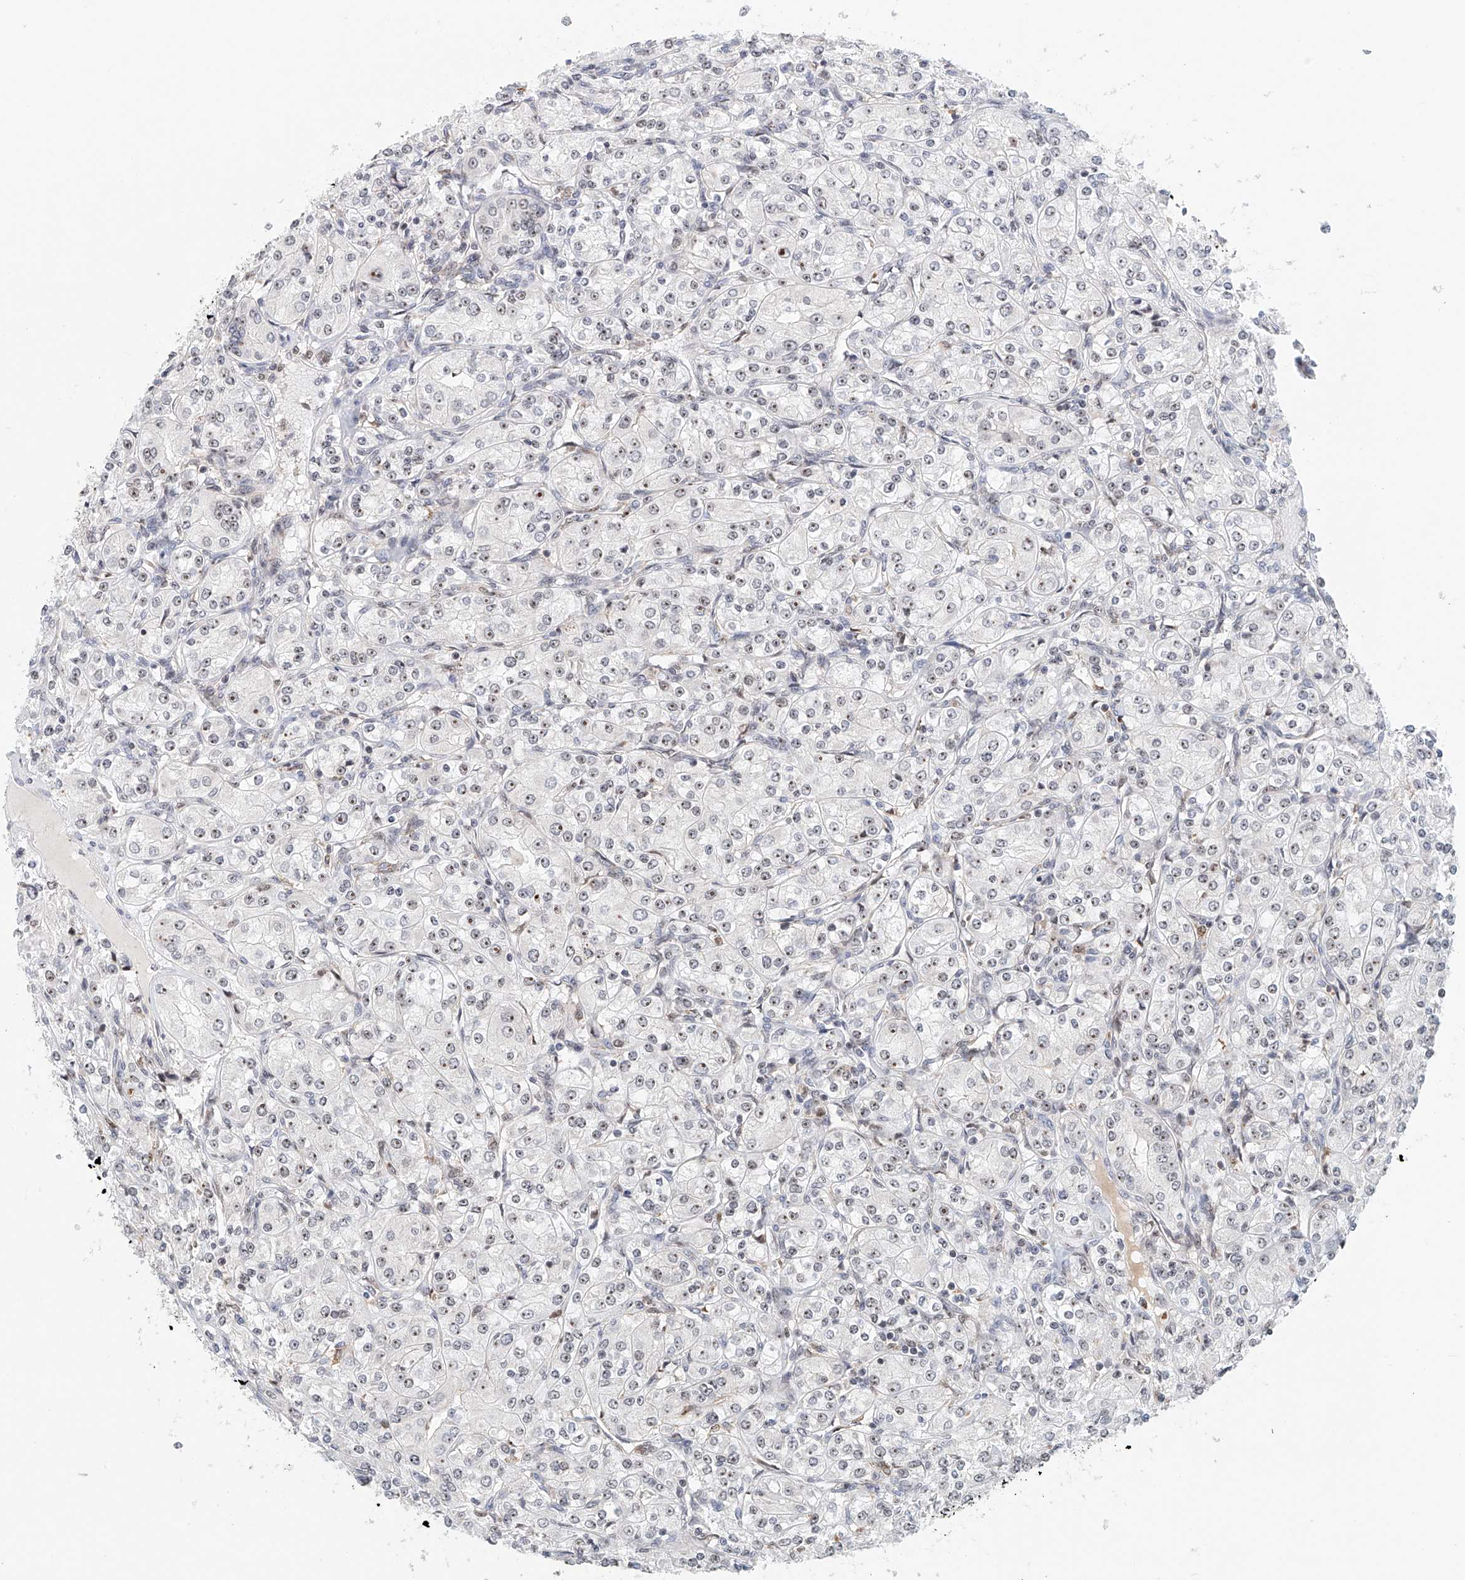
{"staining": {"intensity": "weak", "quantity": "<25%", "location": "nuclear"}, "tissue": "renal cancer", "cell_type": "Tumor cells", "image_type": "cancer", "snomed": [{"axis": "morphology", "description": "Adenocarcinoma, NOS"}, {"axis": "topography", "description": "Kidney"}], "caption": "DAB (3,3'-diaminobenzidine) immunohistochemical staining of human renal cancer reveals no significant positivity in tumor cells.", "gene": "PRUNE2", "patient": {"sex": "male", "age": 77}}